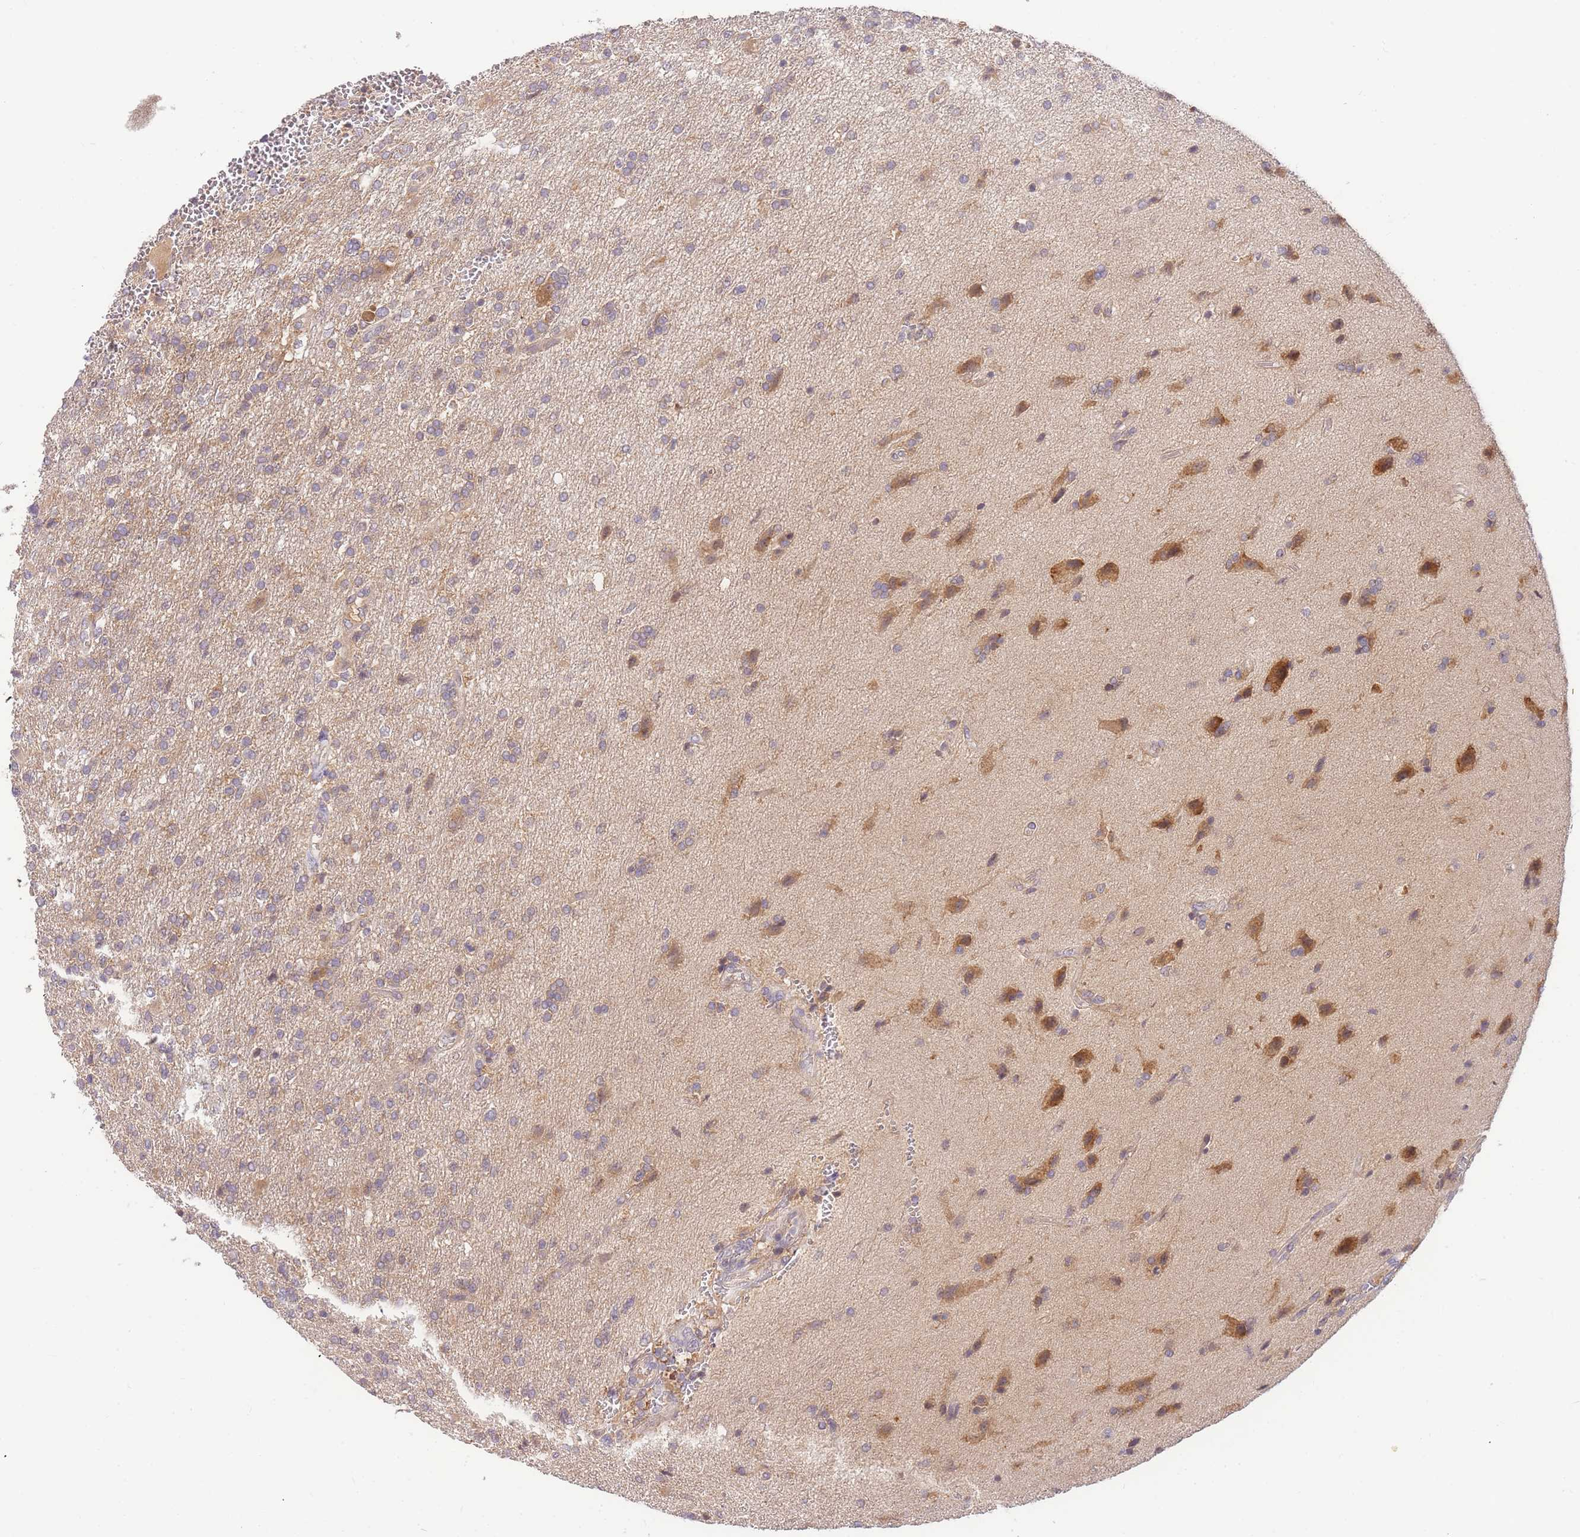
{"staining": {"intensity": "weak", "quantity": "<25%", "location": "cytoplasmic/membranous"}, "tissue": "glioma", "cell_type": "Tumor cells", "image_type": "cancer", "snomed": [{"axis": "morphology", "description": "Glioma, malignant, High grade"}, {"axis": "topography", "description": "Brain"}], "caption": "This is a histopathology image of immunohistochemistry staining of malignant glioma (high-grade), which shows no positivity in tumor cells.", "gene": "ZNF577", "patient": {"sex": "male", "age": 56}}